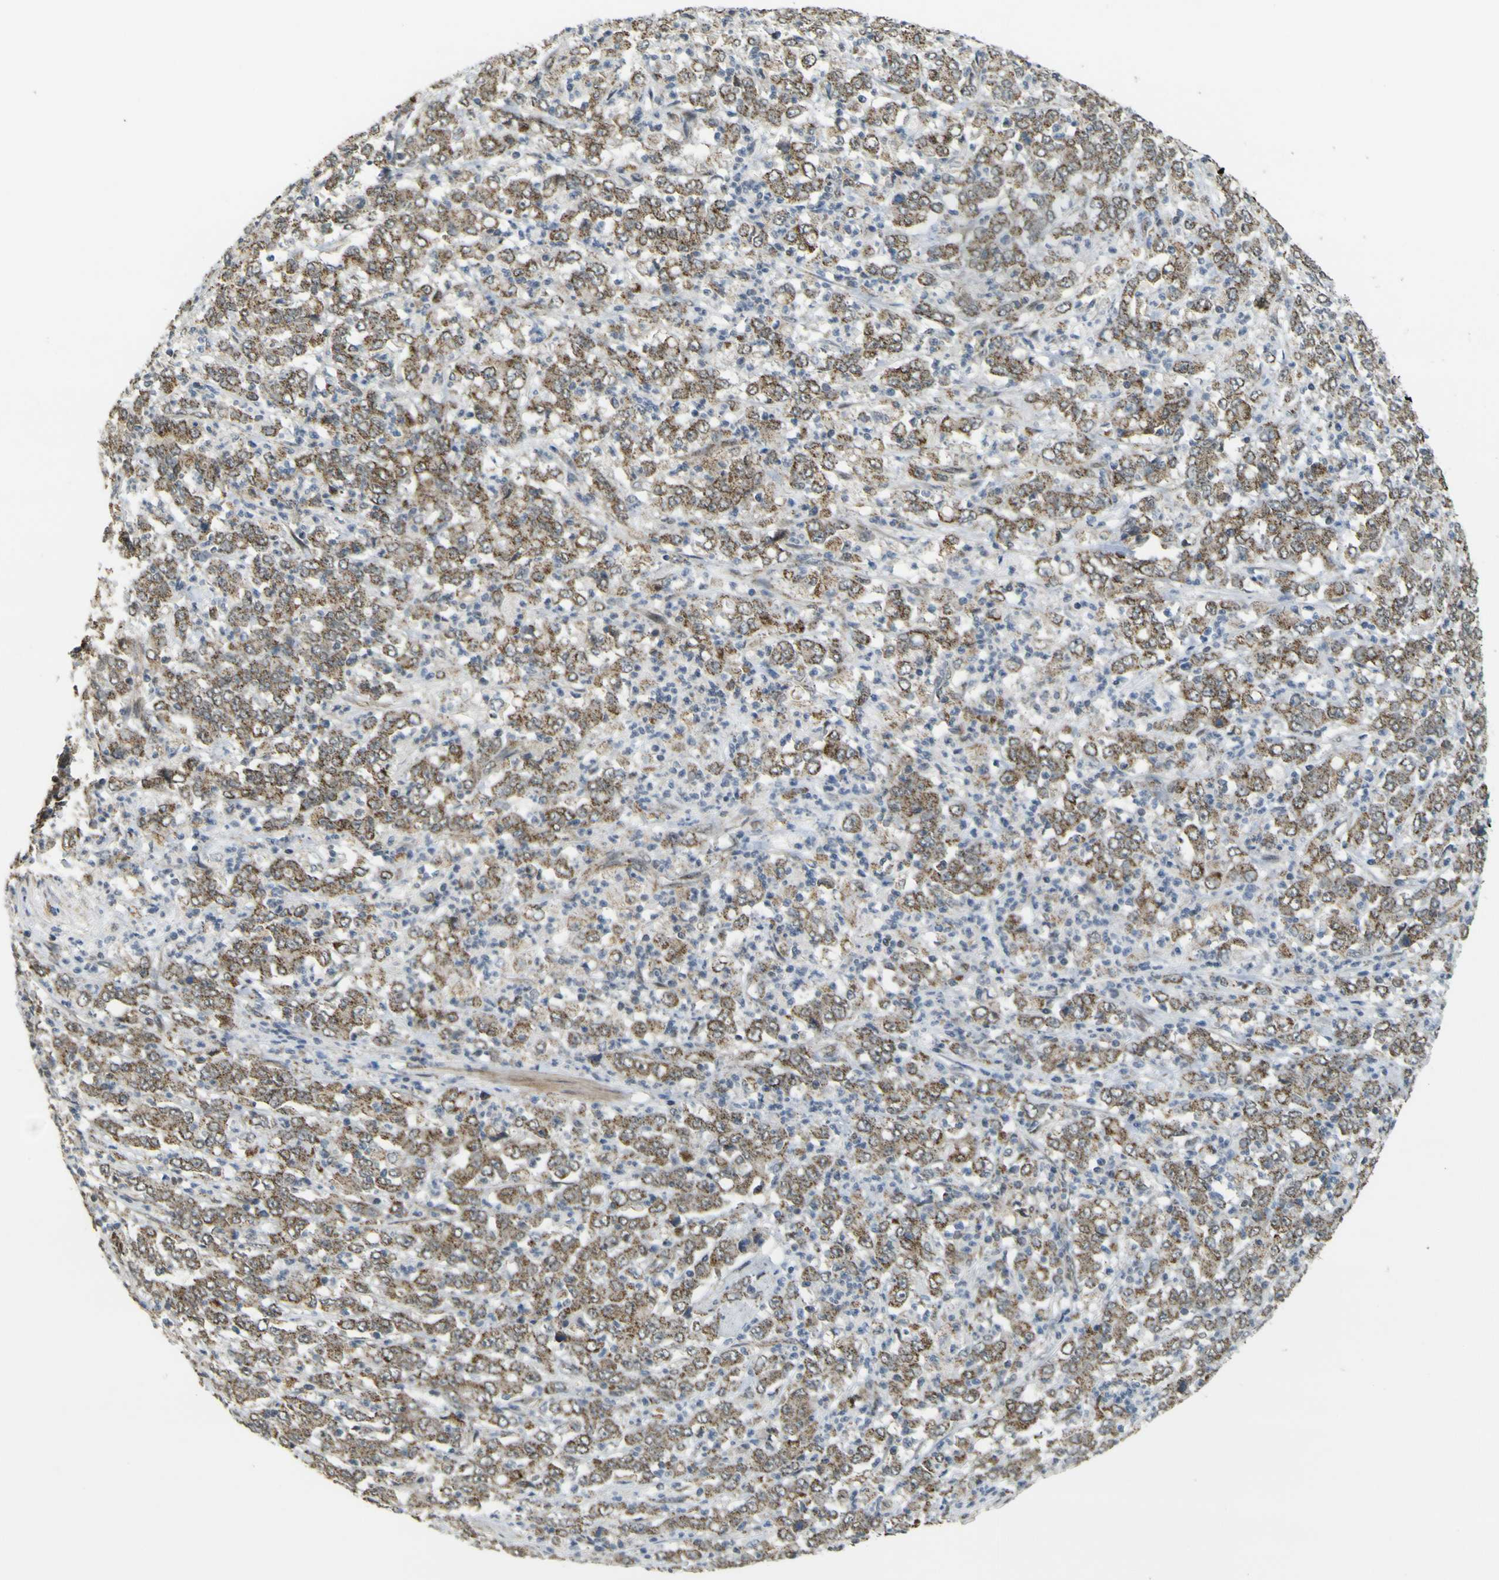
{"staining": {"intensity": "moderate", "quantity": ">75%", "location": "cytoplasmic/membranous"}, "tissue": "stomach cancer", "cell_type": "Tumor cells", "image_type": "cancer", "snomed": [{"axis": "morphology", "description": "Adenocarcinoma, NOS"}, {"axis": "topography", "description": "Stomach, lower"}], "caption": "Human stomach cancer (adenocarcinoma) stained with a protein marker shows moderate staining in tumor cells.", "gene": "ACBD5", "patient": {"sex": "female", "age": 71}}